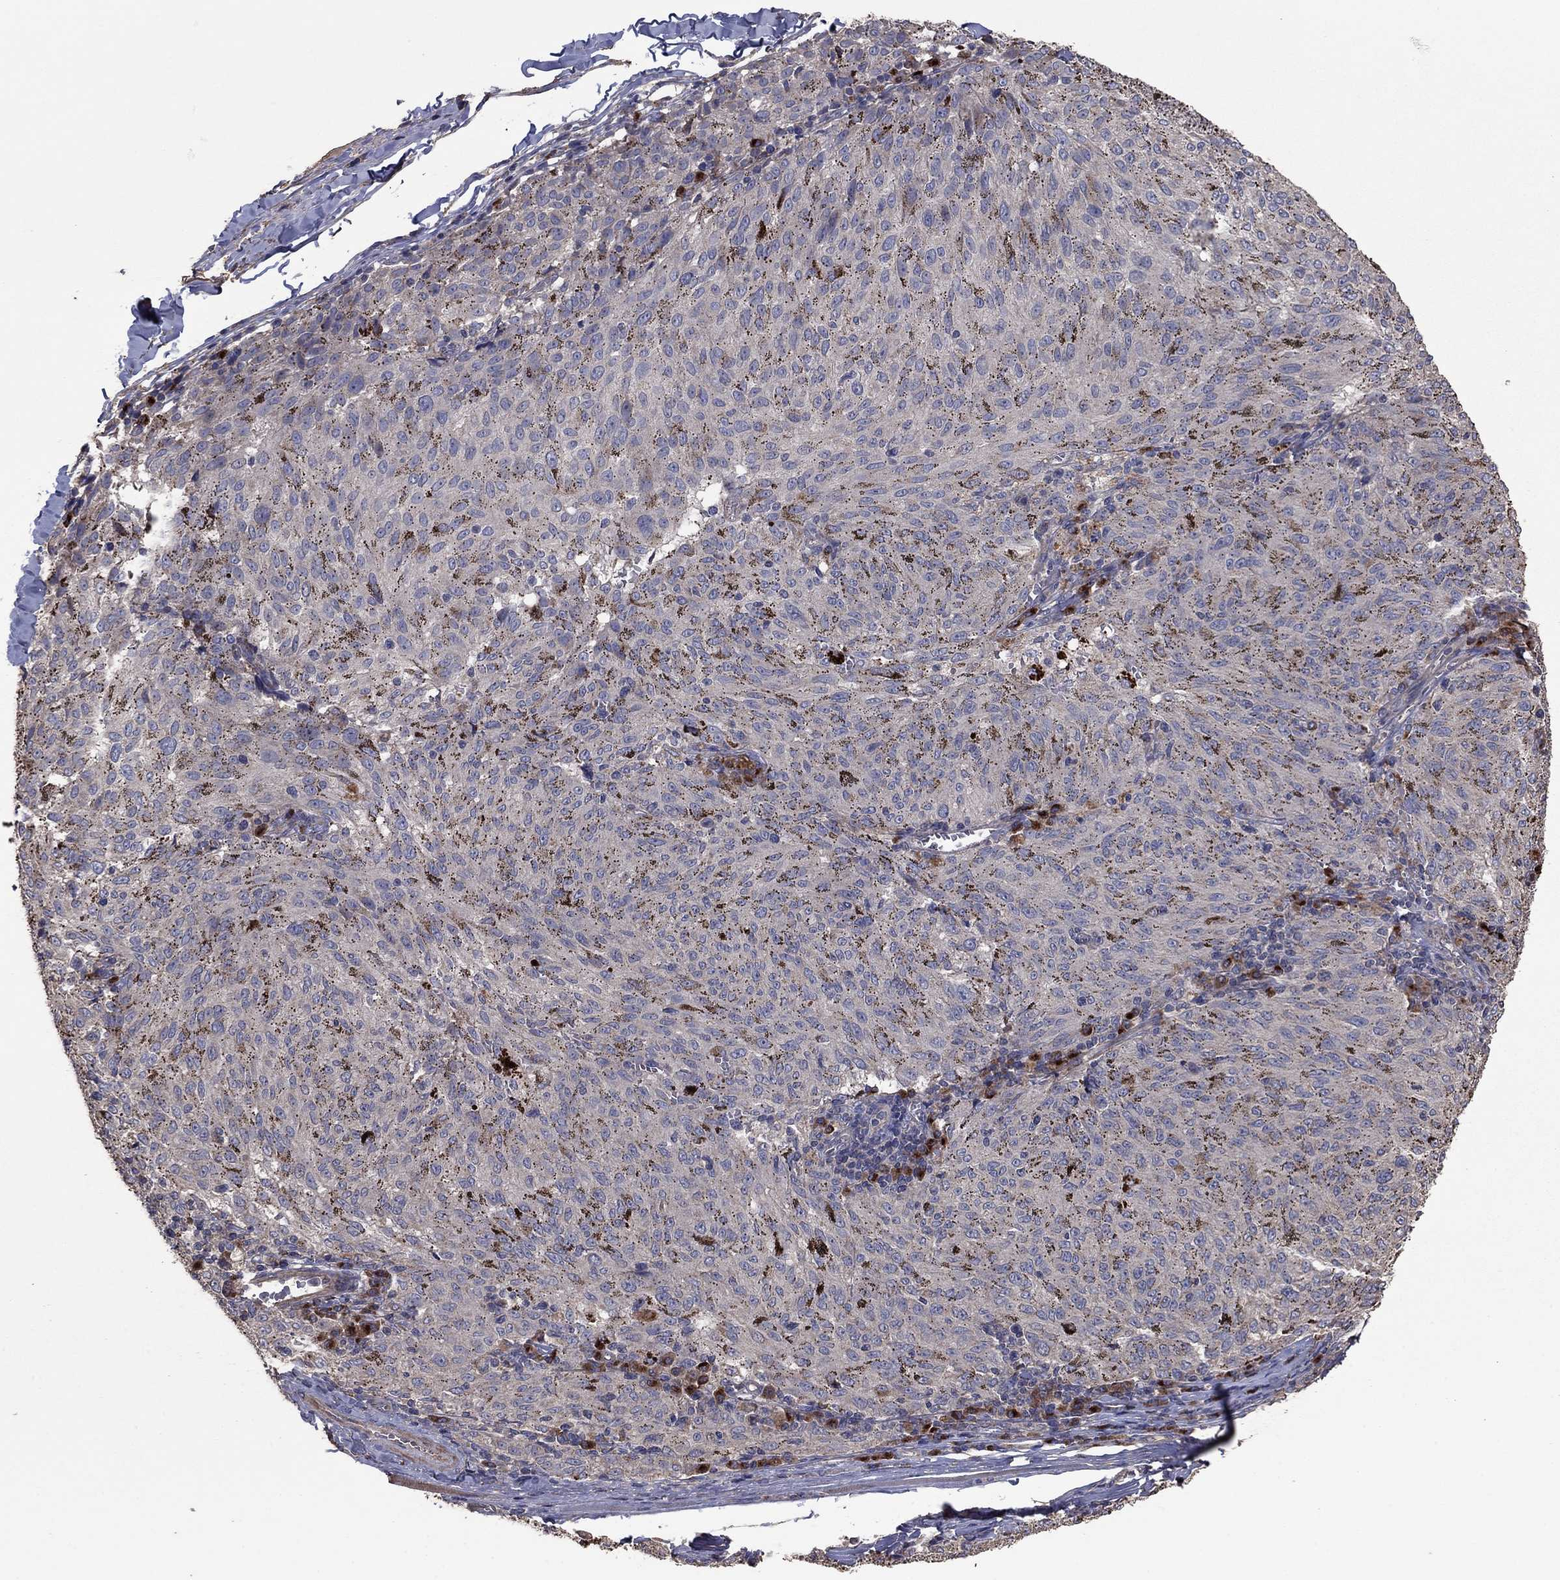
{"staining": {"intensity": "negative", "quantity": "none", "location": "none"}, "tissue": "melanoma", "cell_type": "Tumor cells", "image_type": "cancer", "snomed": [{"axis": "morphology", "description": "Malignant melanoma, NOS"}, {"axis": "topography", "description": "Skin"}], "caption": "Tumor cells show no significant protein positivity in melanoma. Nuclei are stained in blue.", "gene": "FLT4", "patient": {"sex": "female", "age": 72}}